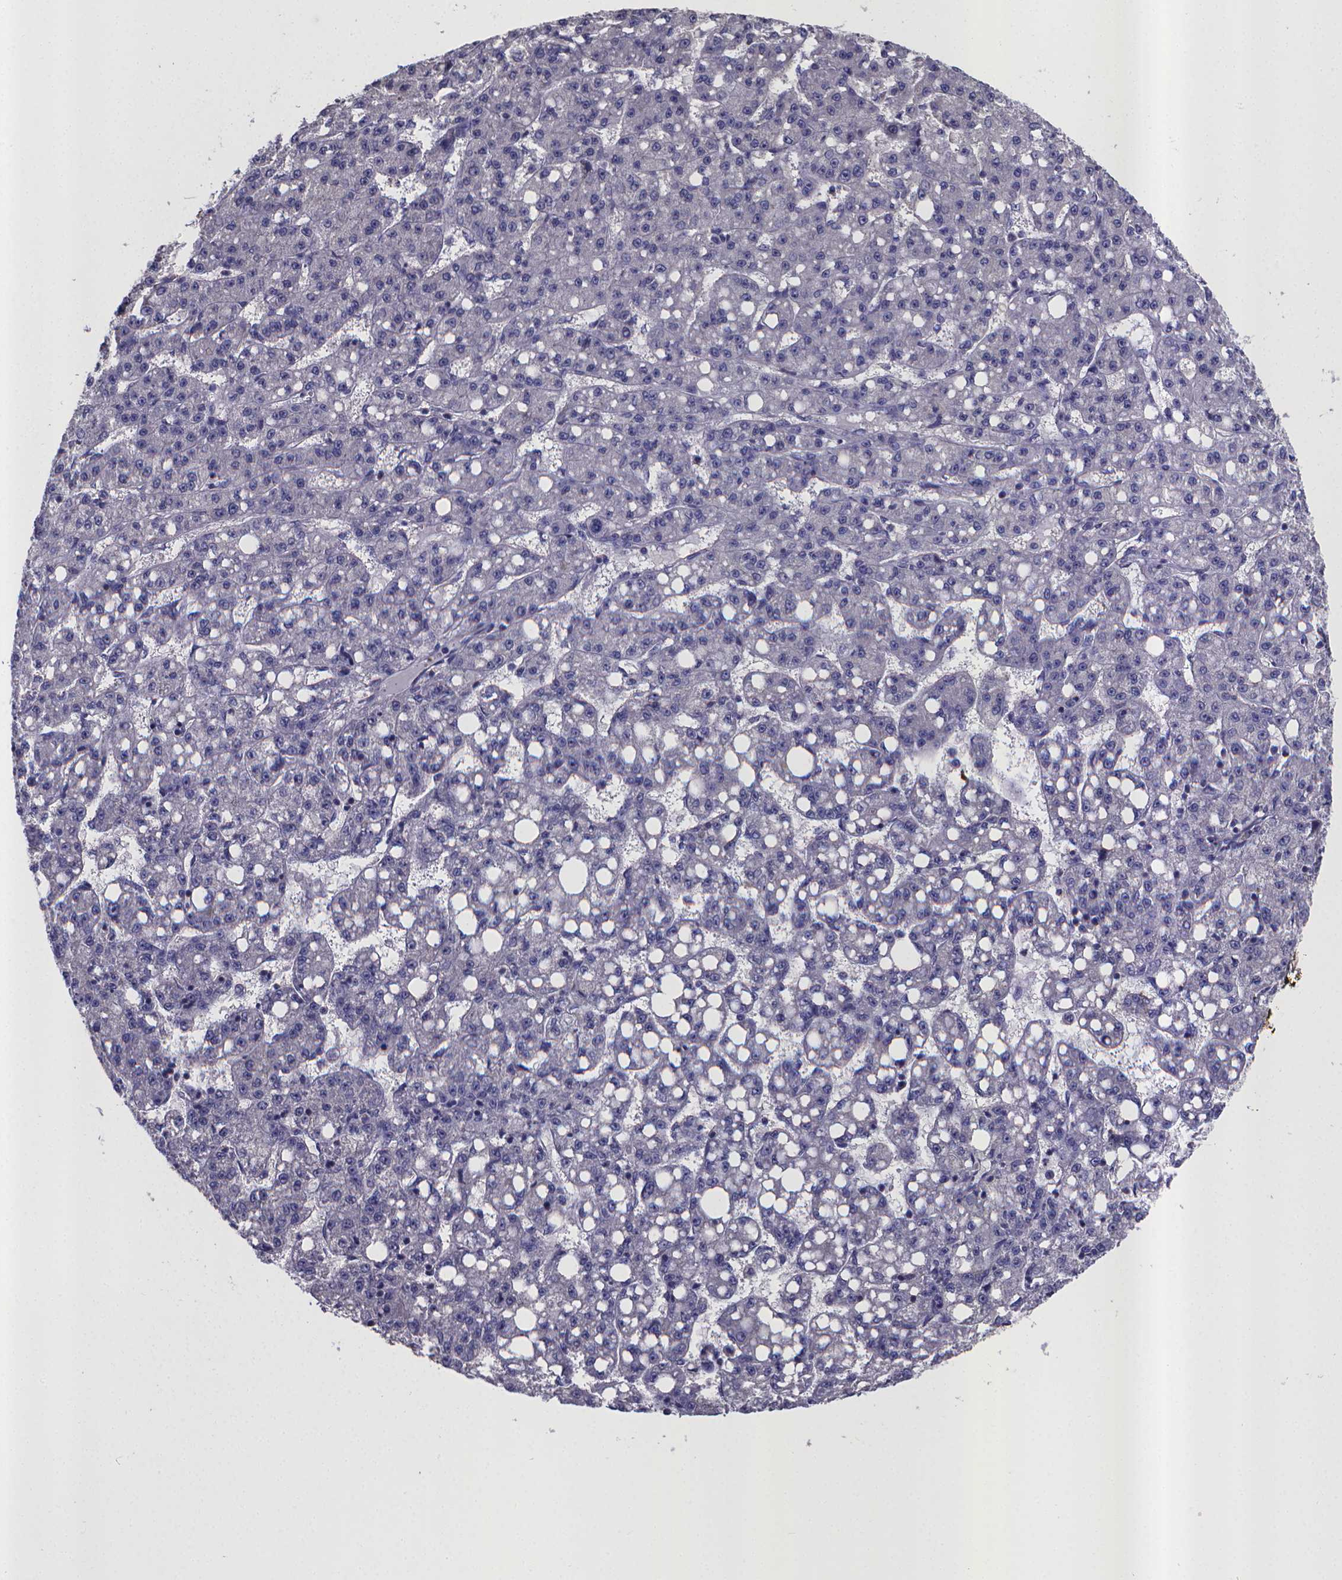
{"staining": {"intensity": "negative", "quantity": "none", "location": "none"}, "tissue": "liver cancer", "cell_type": "Tumor cells", "image_type": "cancer", "snomed": [{"axis": "morphology", "description": "Carcinoma, Hepatocellular, NOS"}, {"axis": "topography", "description": "Liver"}], "caption": "Protein analysis of liver cancer shows no significant positivity in tumor cells. (Immunohistochemistry (ihc), brightfield microscopy, high magnification).", "gene": "RERG", "patient": {"sex": "female", "age": 65}}